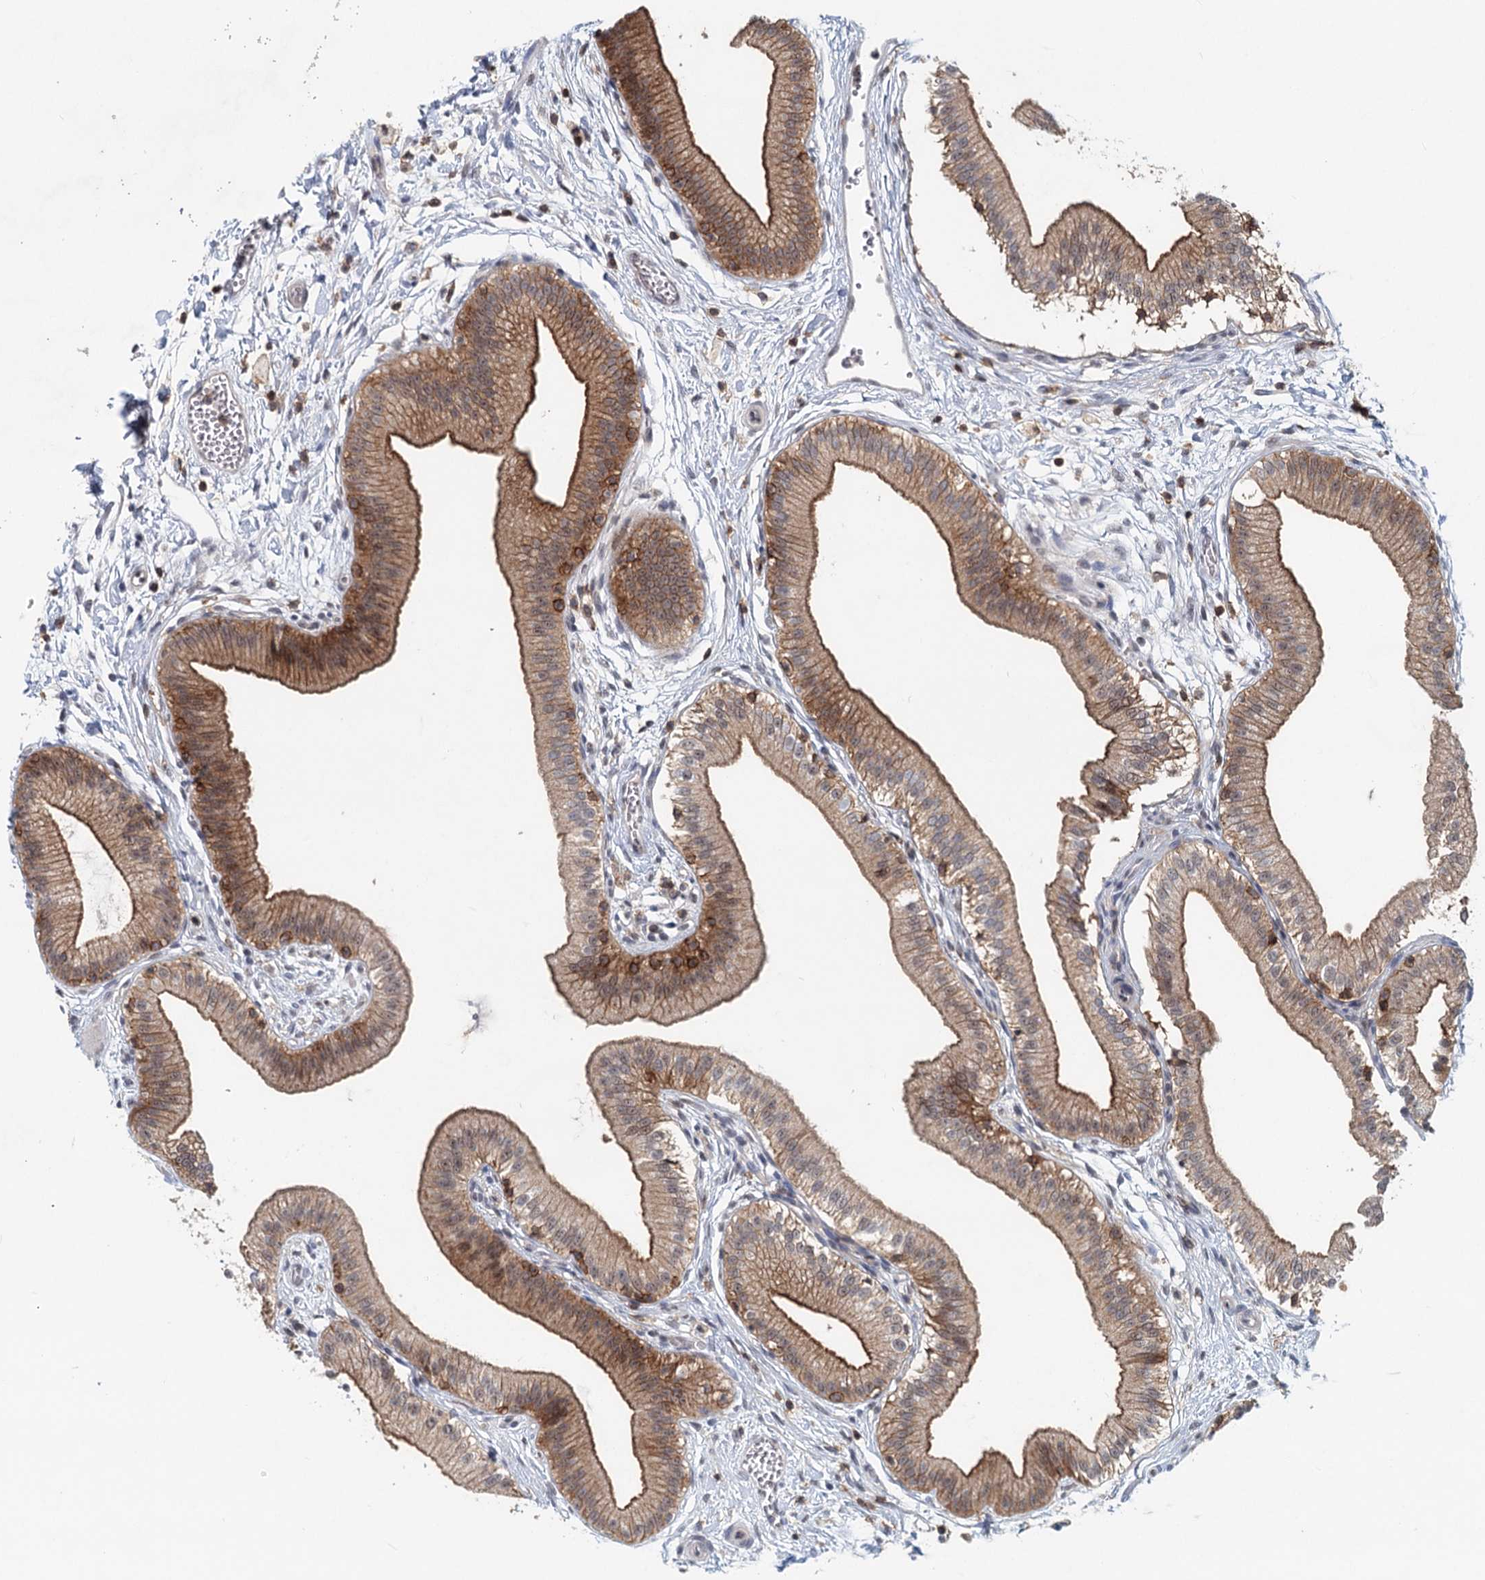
{"staining": {"intensity": "moderate", "quantity": ">75%", "location": "cytoplasmic/membranous"}, "tissue": "gallbladder", "cell_type": "Glandular cells", "image_type": "normal", "snomed": [{"axis": "morphology", "description": "Normal tissue, NOS"}, {"axis": "topography", "description": "Gallbladder"}], "caption": "DAB (3,3'-diaminobenzidine) immunohistochemical staining of benign human gallbladder exhibits moderate cytoplasmic/membranous protein expression in approximately >75% of glandular cells. Nuclei are stained in blue.", "gene": "CDC42SE2", "patient": {"sex": "male", "age": 55}}